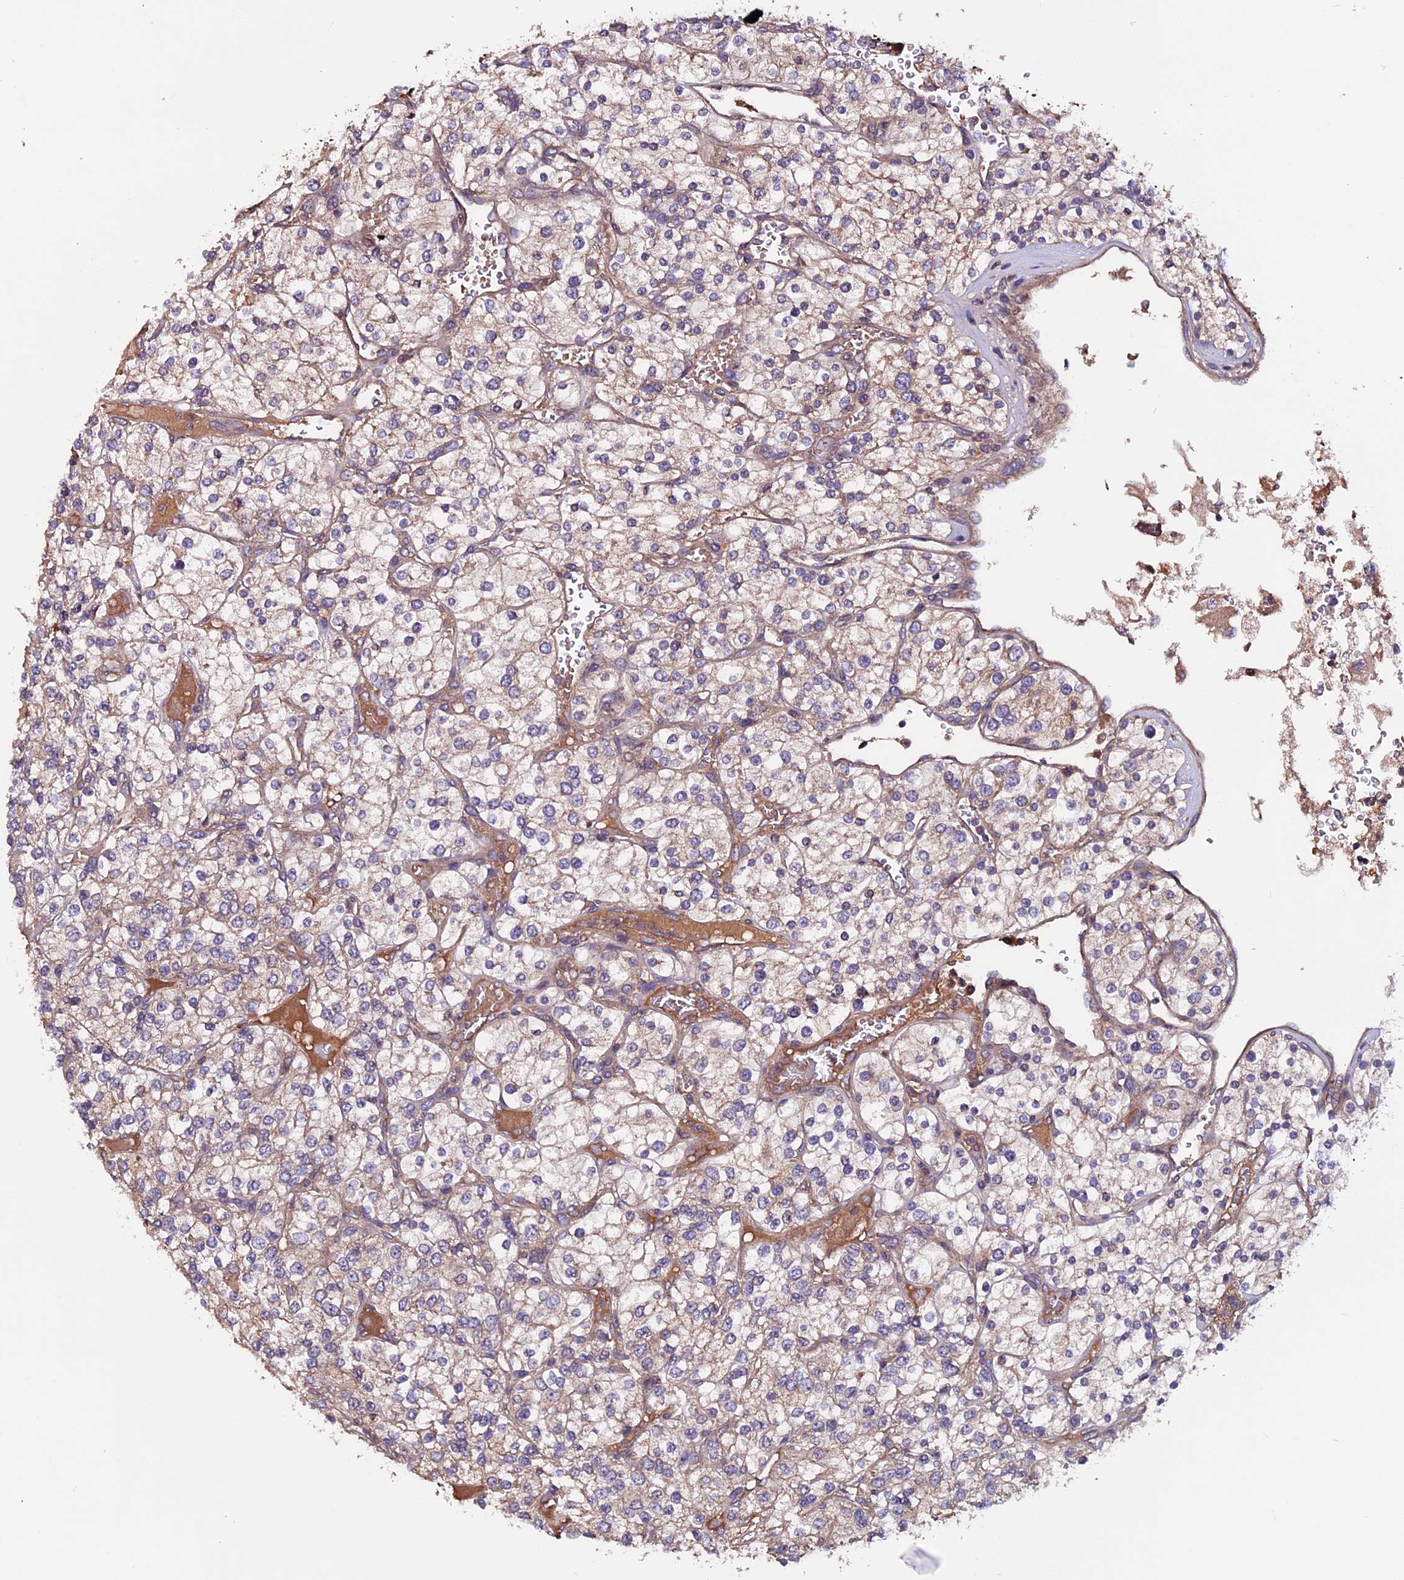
{"staining": {"intensity": "weak", "quantity": "25%-75%", "location": "cytoplasmic/membranous"}, "tissue": "renal cancer", "cell_type": "Tumor cells", "image_type": "cancer", "snomed": [{"axis": "morphology", "description": "Adenocarcinoma, NOS"}, {"axis": "topography", "description": "Kidney"}], "caption": "Human renal adenocarcinoma stained with a protein marker exhibits weak staining in tumor cells.", "gene": "ZNF598", "patient": {"sex": "male", "age": 80}}